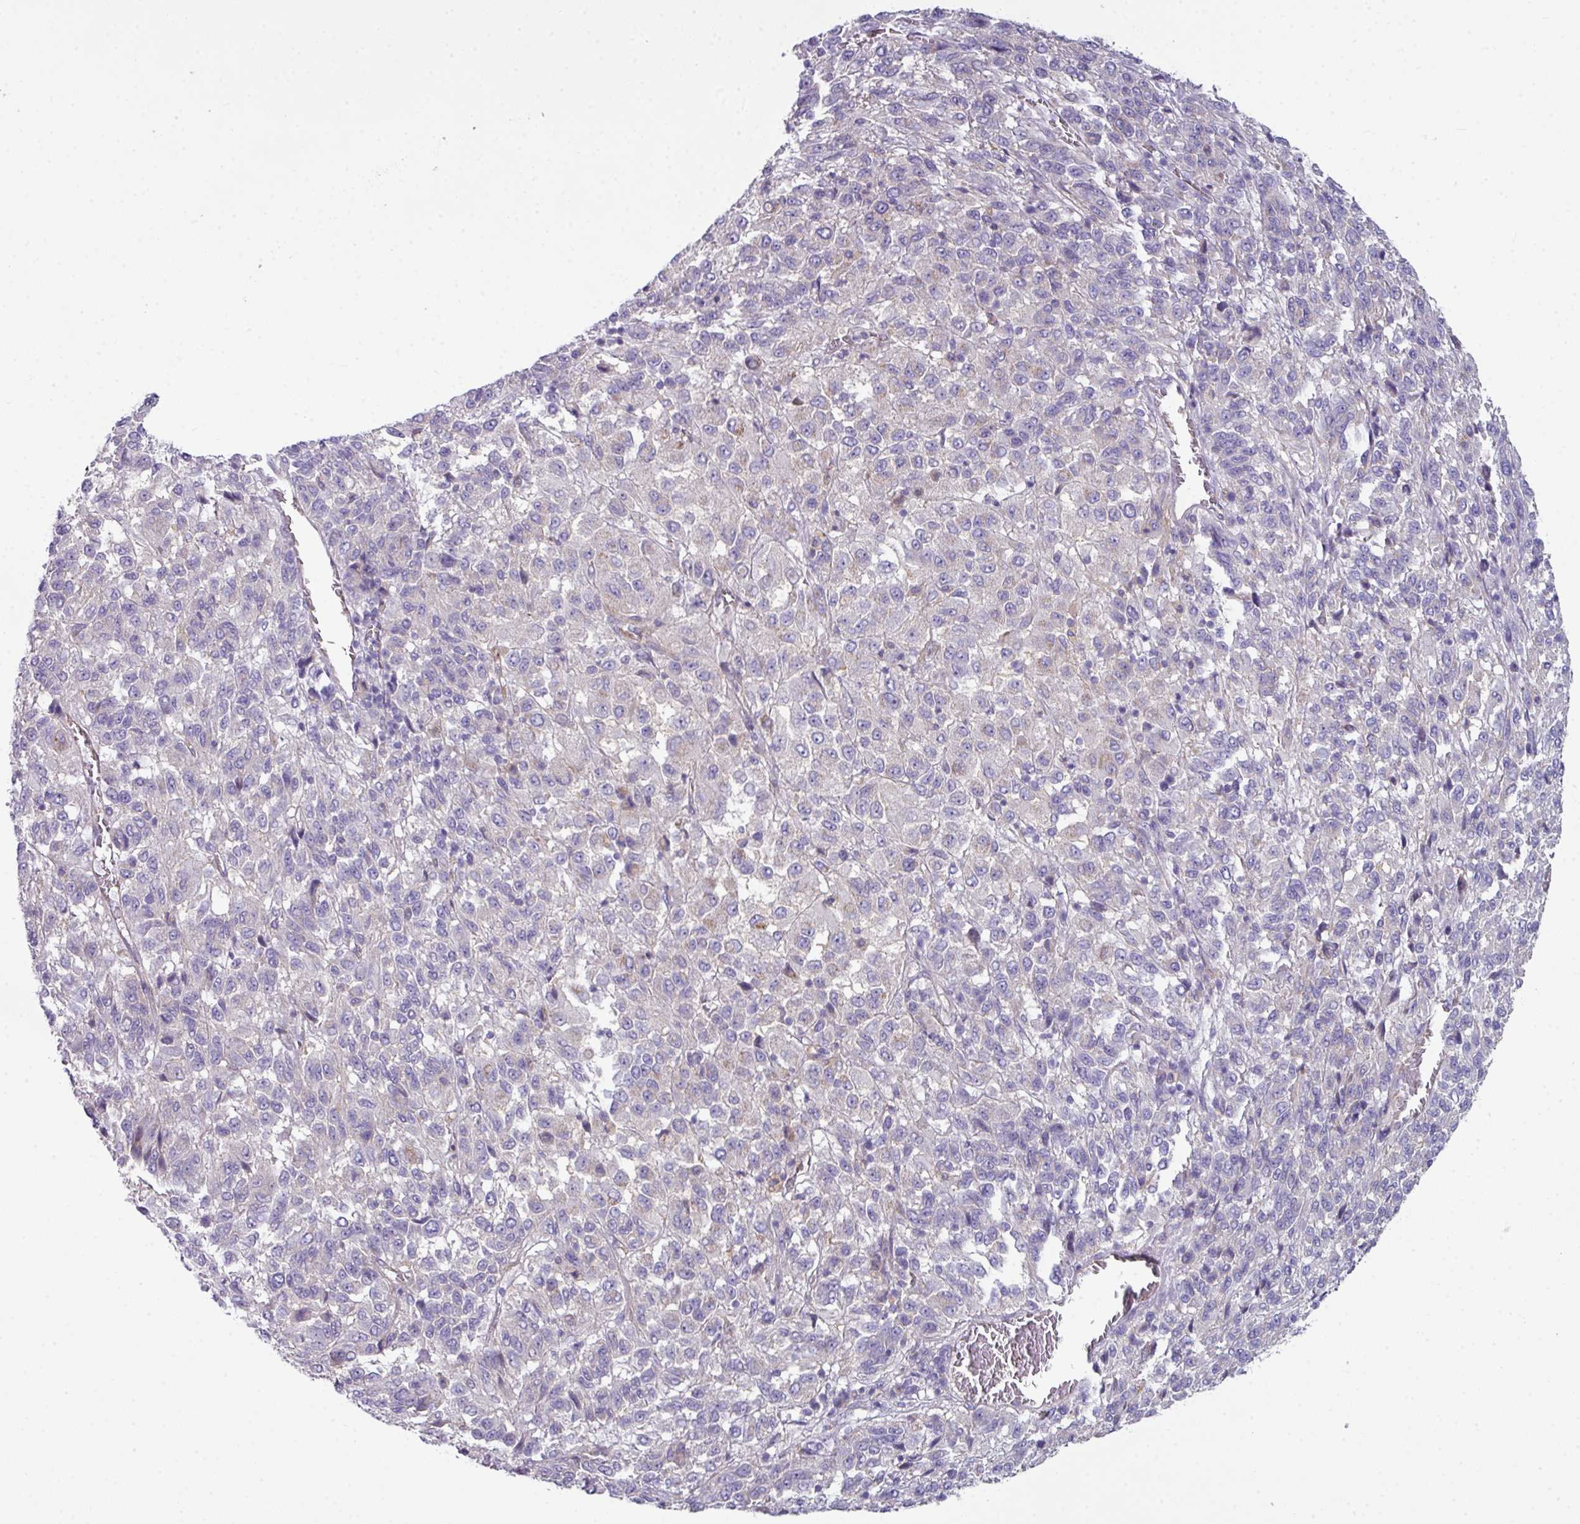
{"staining": {"intensity": "negative", "quantity": "none", "location": "none"}, "tissue": "melanoma", "cell_type": "Tumor cells", "image_type": "cancer", "snomed": [{"axis": "morphology", "description": "Malignant melanoma, Metastatic site"}, {"axis": "topography", "description": "Lung"}], "caption": "There is no significant expression in tumor cells of melanoma. The staining was performed using DAB (3,3'-diaminobenzidine) to visualize the protein expression in brown, while the nuclei were stained in blue with hematoxylin (Magnification: 20x).", "gene": "ABCC5", "patient": {"sex": "male", "age": 64}}